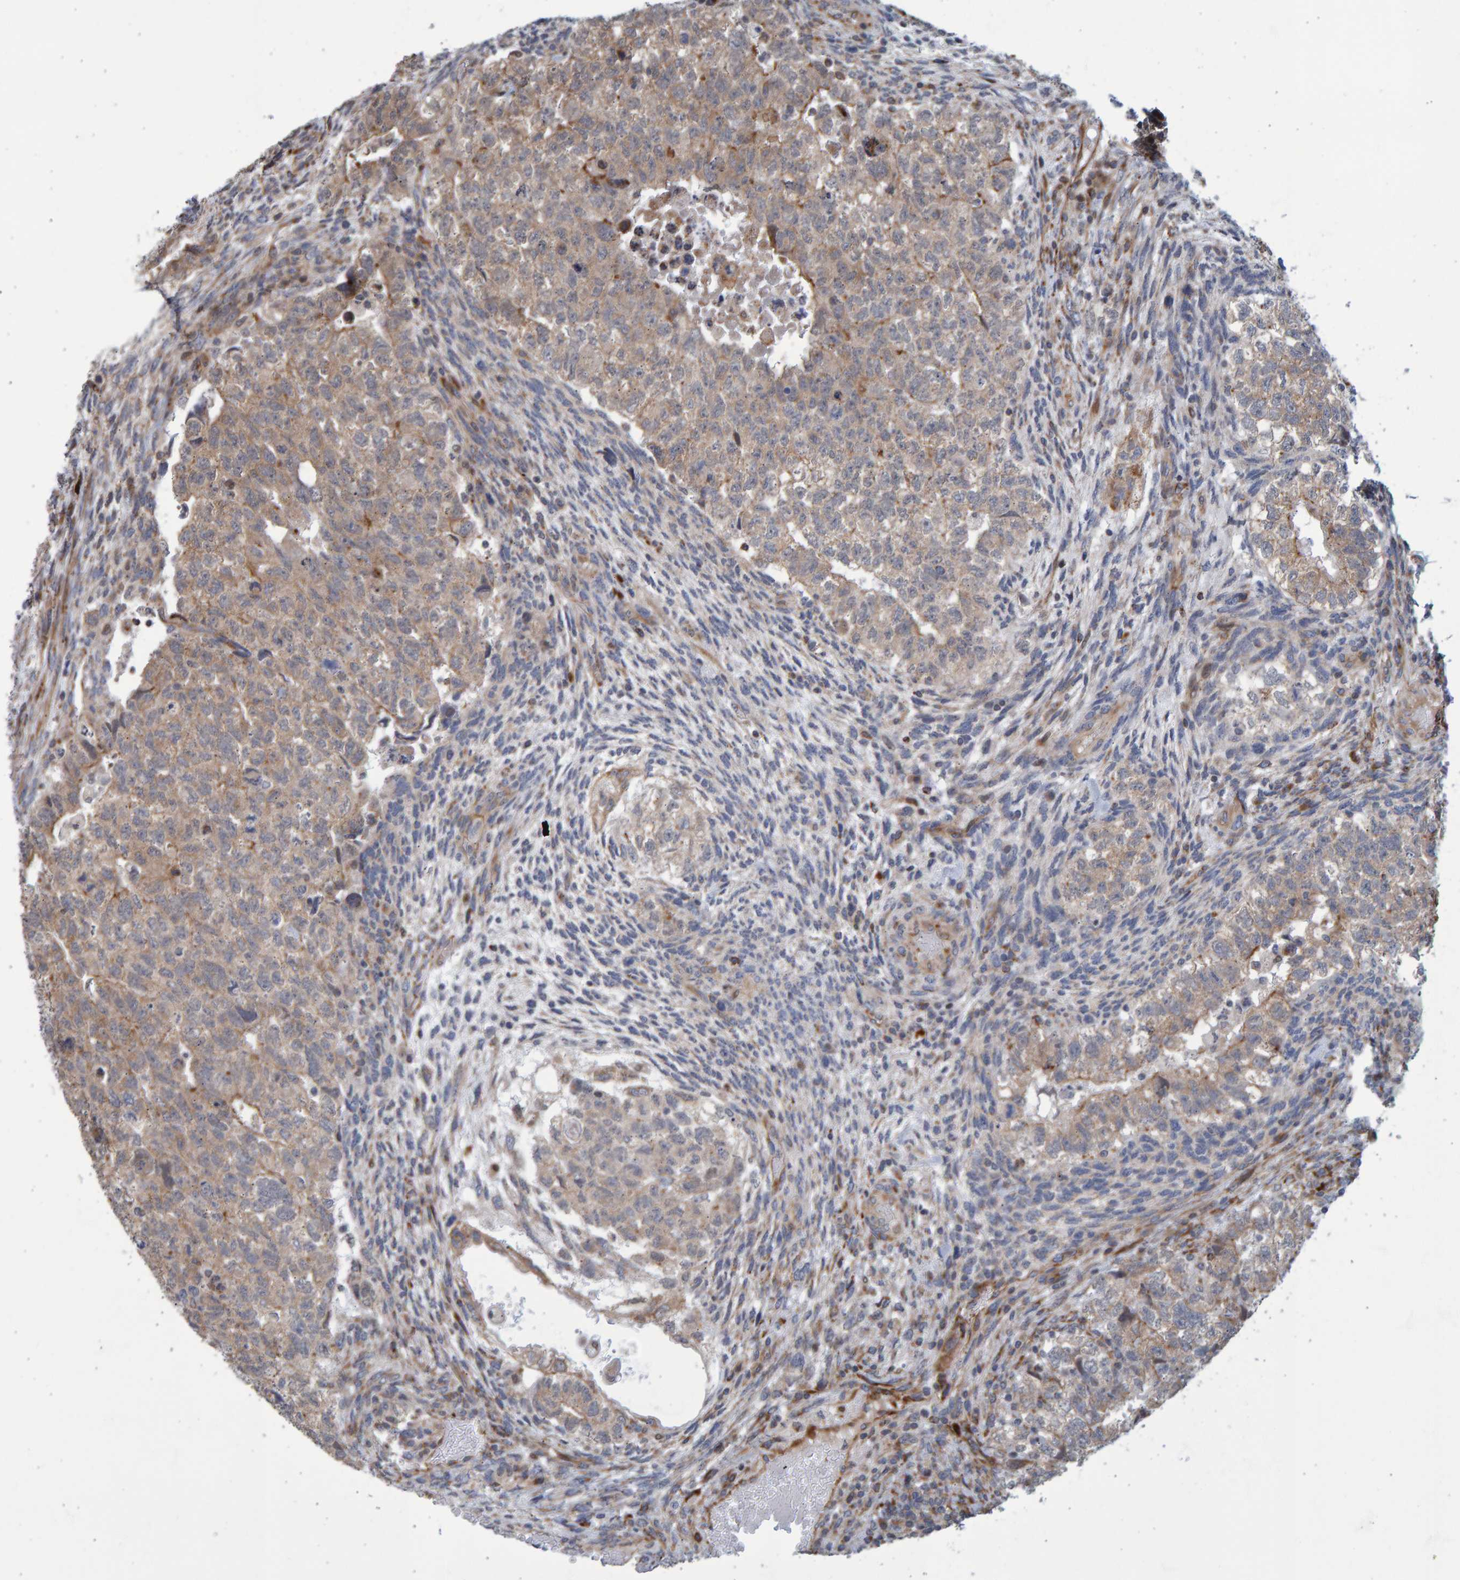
{"staining": {"intensity": "weak", "quantity": ">75%", "location": "cytoplasmic/membranous"}, "tissue": "testis cancer", "cell_type": "Tumor cells", "image_type": "cancer", "snomed": [{"axis": "morphology", "description": "Carcinoma, Embryonal, NOS"}, {"axis": "topography", "description": "Testis"}], "caption": "Embryonal carcinoma (testis) tissue exhibits weak cytoplasmic/membranous staining in approximately >75% of tumor cells, visualized by immunohistochemistry.", "gene": "LRBA", "patient": {"sex": "male", "age": 36}}